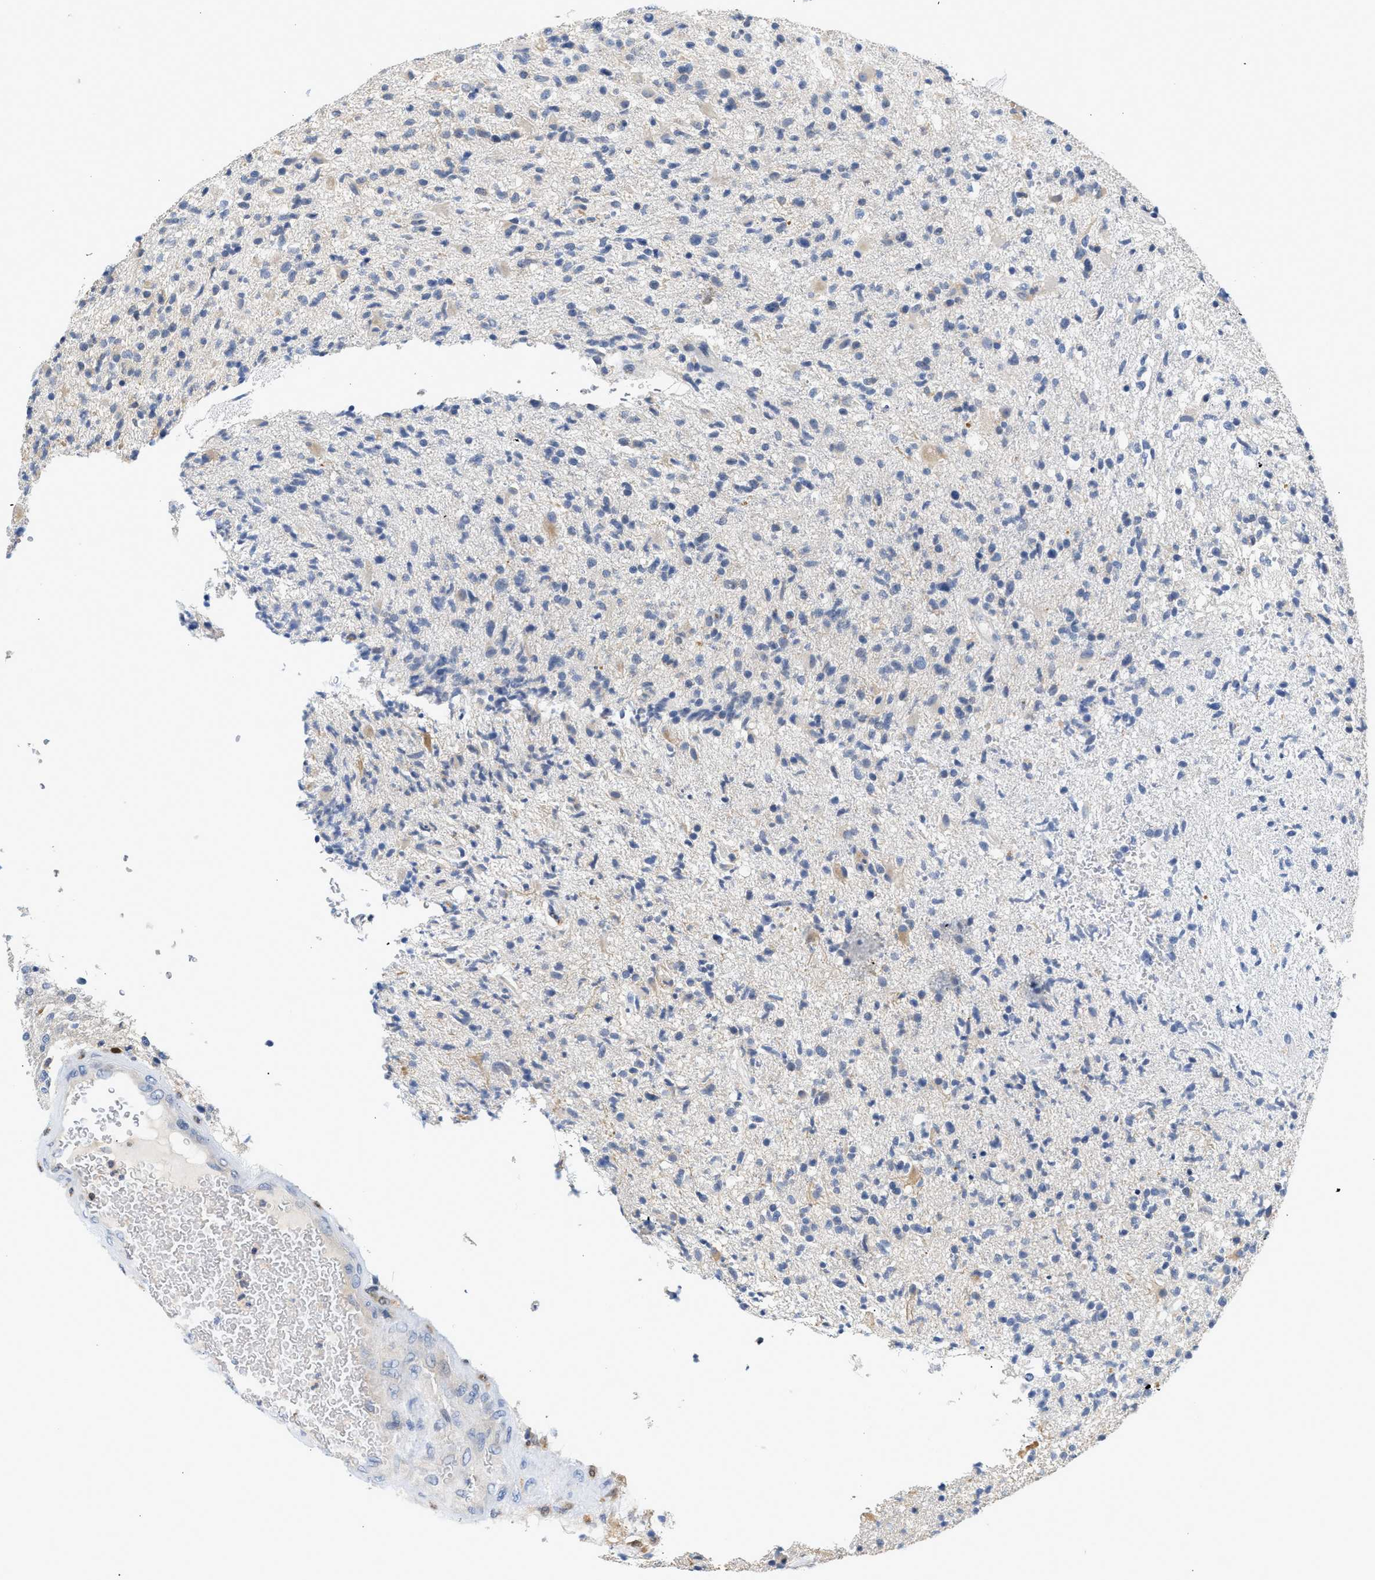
{"staining": {"intensity": "negative", "quantity": "none", "location": "none"}, "tissue": "glioma", "cell_type": "Tumor cells", "image_type": "cancer", "snomed": [{"axis": "morphology", "description": "Glioma, malignant, High grade"}, {"axis": "topography", "description": "Brain"}], "caption": "Immunohistochemistry (IHC) of malignant high-grade glioma reveals no positivity in tumor cells.", "gene": "SLIT2", "patient": {"sex": "male", "age": 72}}